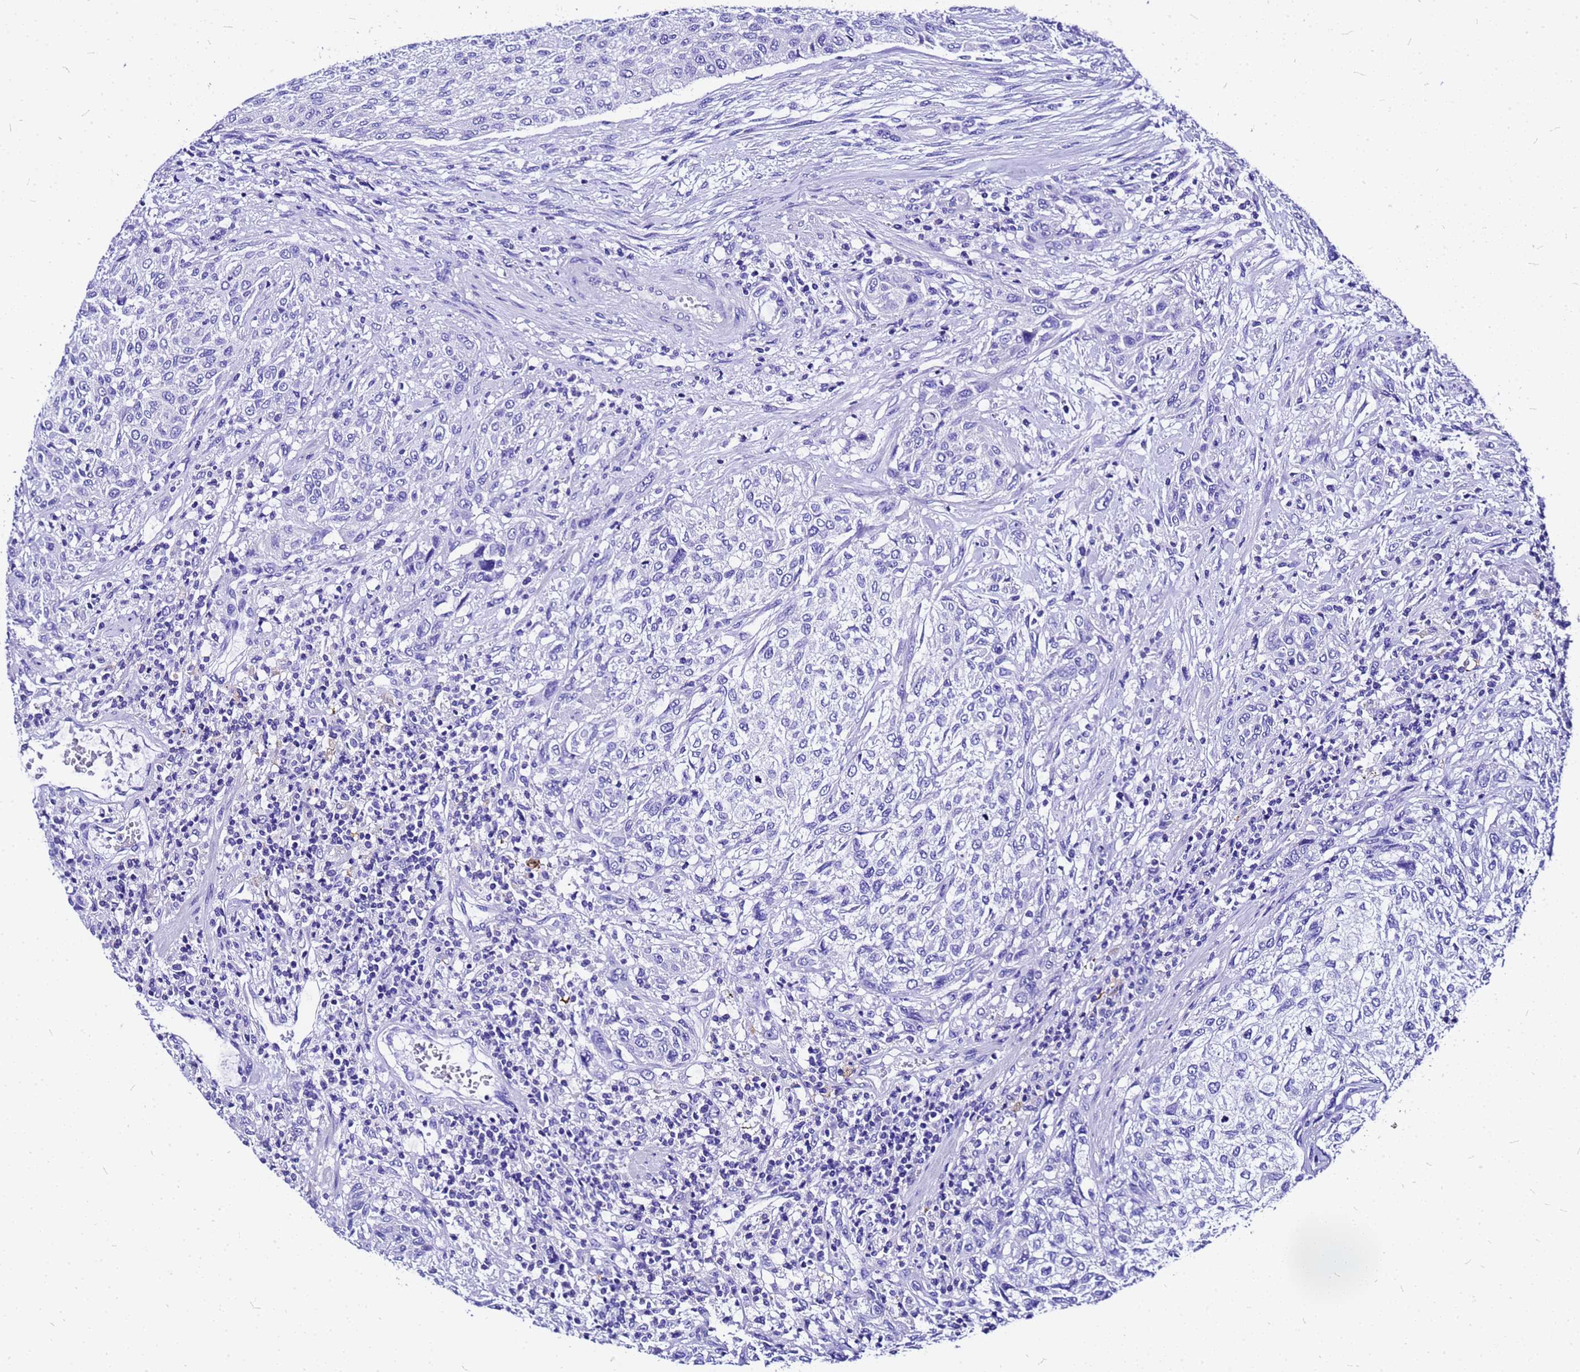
{"staining": {"intensity": "negative", "quantity": "none", "location": "none"}, "tissue": "urothelial cancer", "cell_type": "Tumor cells", "image_type": "cancer", "snomed": [{"axis": "morphology", "description": "Normal tissue, NOS"}, {"axis": "morphology", "description": "Urothelial carcinoma, NOS"}, {"axis": "topography", "description": "Urinary bladder"}, {"axis": "topography", "description": "Peripheral nerve tissue"}], "caption": "The immunohistochemistry (IHC) micrograph has no significant staining in tumor cells of transitional cell carcinoma tissue.", "gene": "HERC4", "patient": {"sex": "male", "age": 35}}